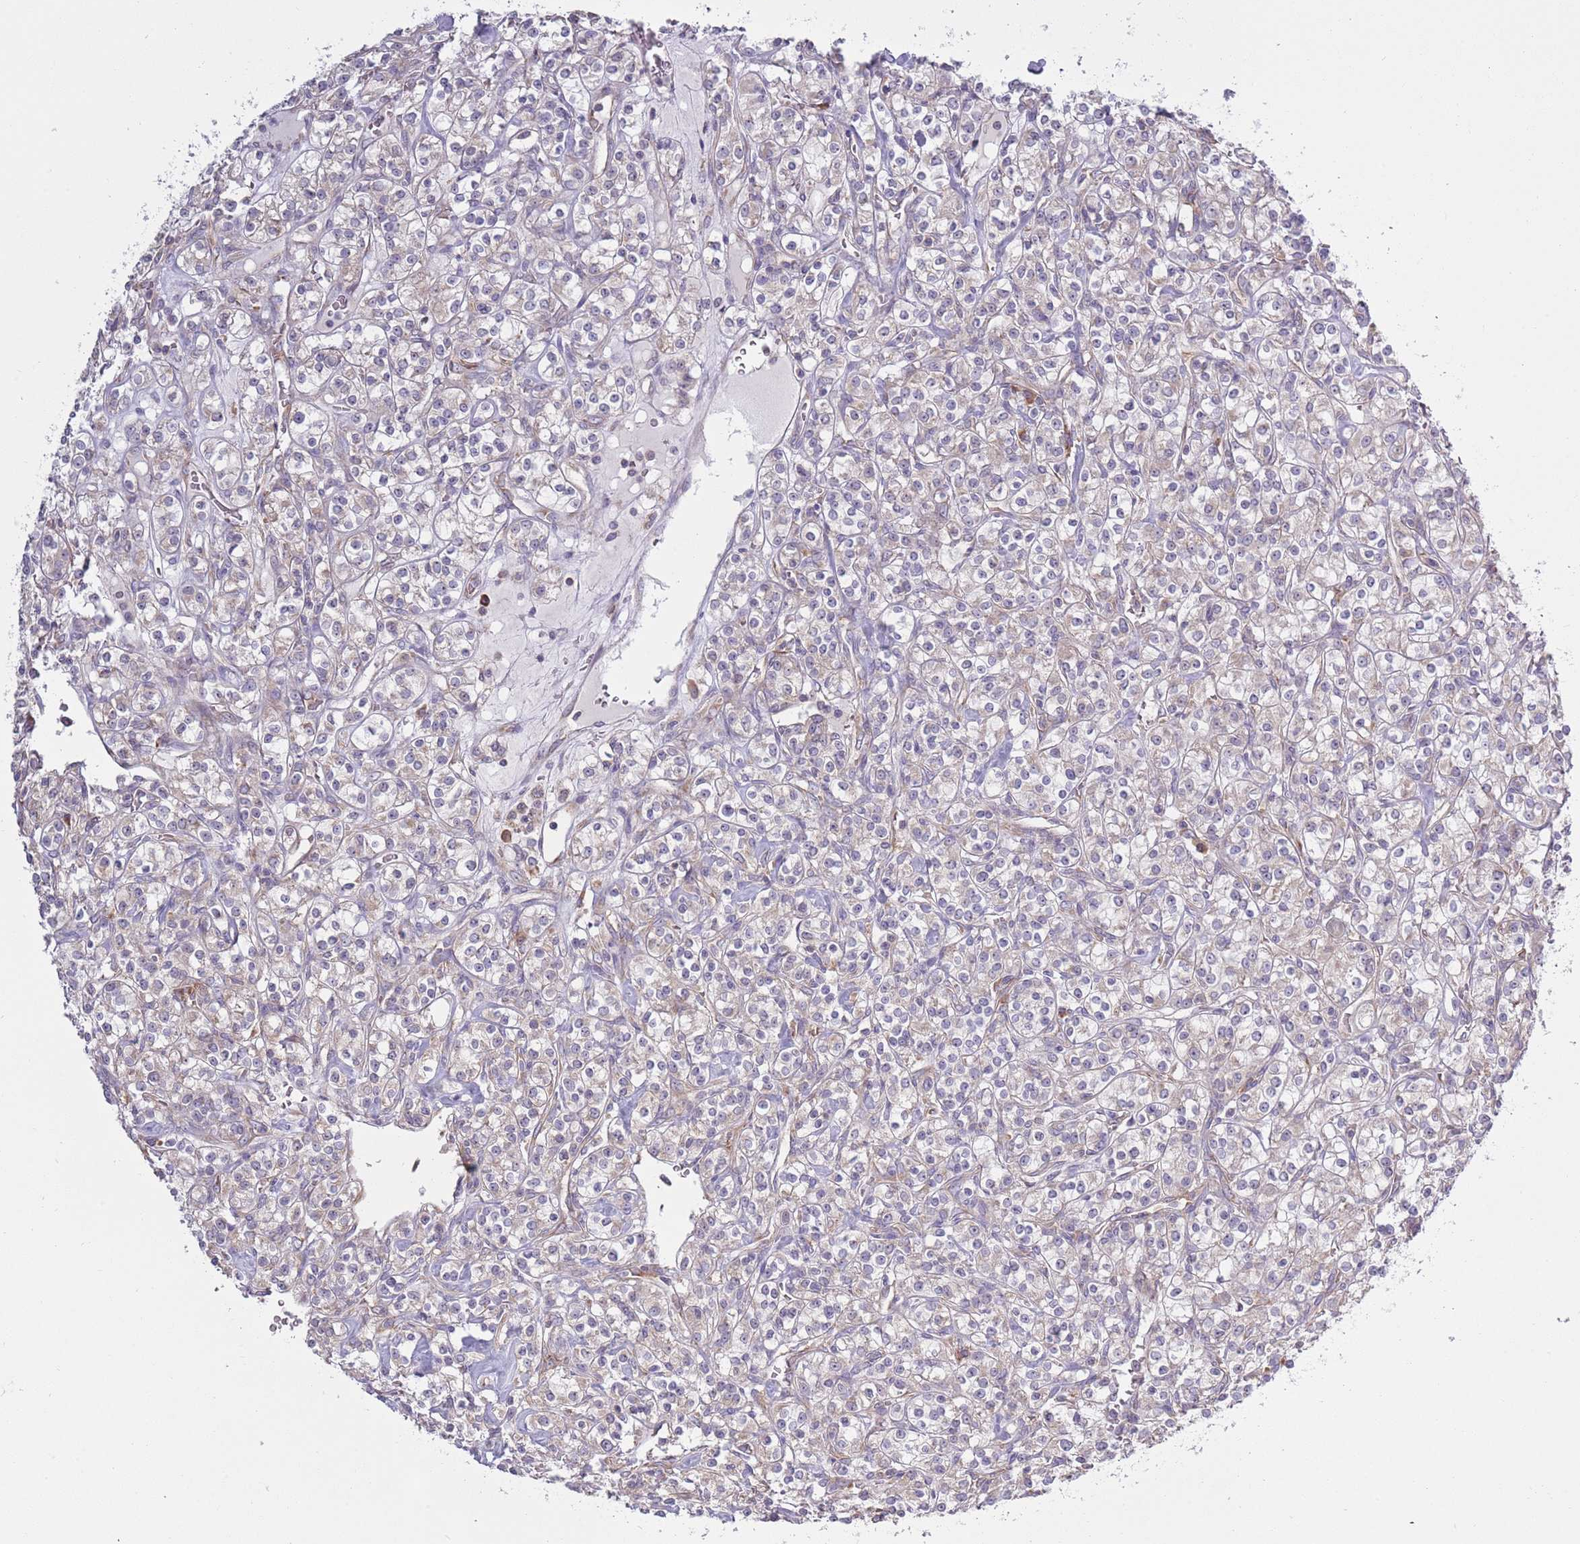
{"staining": {"intensity": "weak", "quantity": "<25%", "location": "cytoplasmic/membranous"}, "tissue": "renal cancer", "cell_type": "Tumor cells", "image_type": "cancer", "snomed": [{"axis": "morphology", "description": "Adenocarcinoma, NOS"}, {"axis": "topography", "description": "Kidney"}], "caption": "Human renal cancer stained for a protein using immunohistochemistry (IHC) reveals no expression in tumor cells.", "gene": "RPL17-C18orf32", "patient": {"sex": "male", "age": 77}}